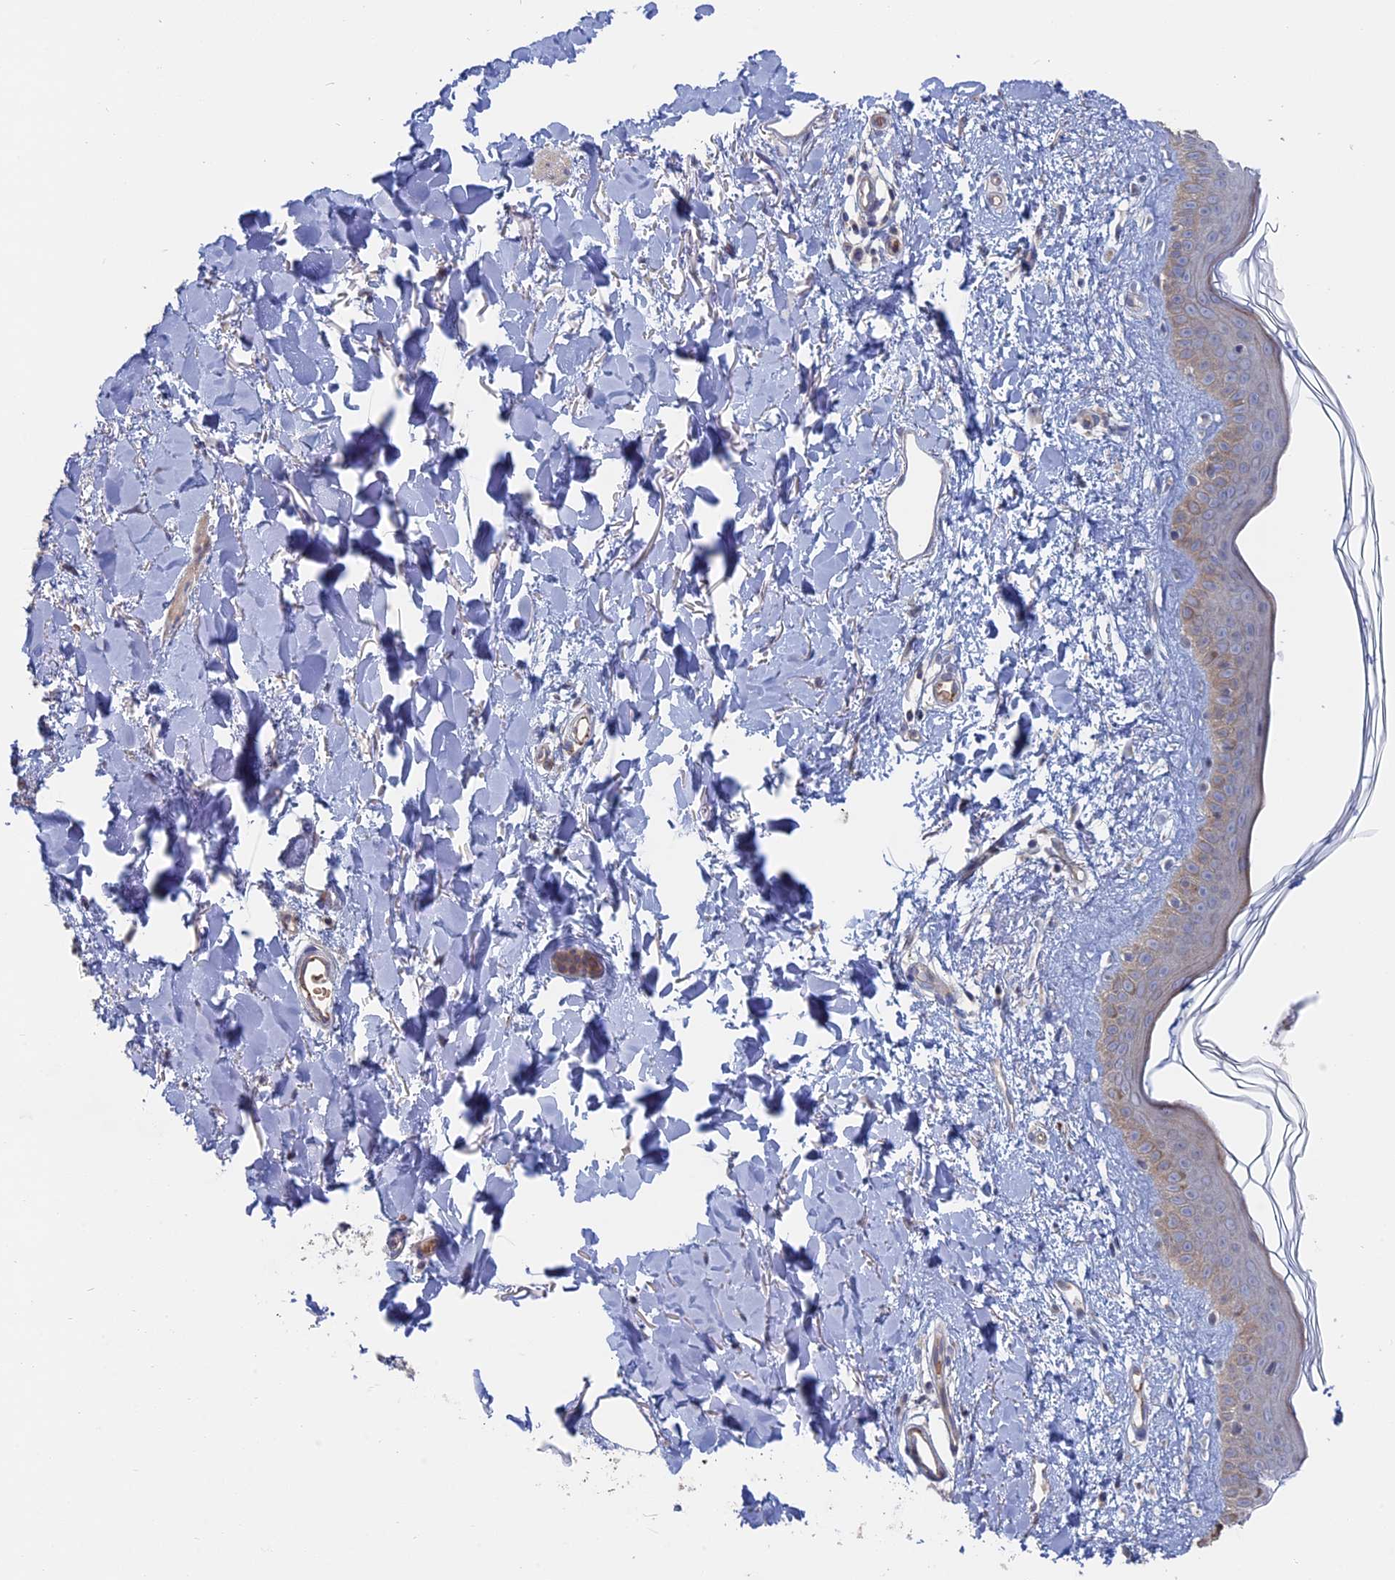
{"staining": {"intensity": "negative", "quantity": "none", "location": "none"}, "tissue": "skin", "cell_type": "Fibroblasts", "image_type": "normal", "snomed": [{"axis": "morphology", "description": "Normal tissue, NOS"}, {"axis": "topography", "description": "Skin"}], "caption": "Fibroblasts are negative for brown protein staining in benign skin. (IHC, brightfield microscopy, high magnification).", "gene": "TBC1D30", "patient": {"sex": "female", "age": 58}}